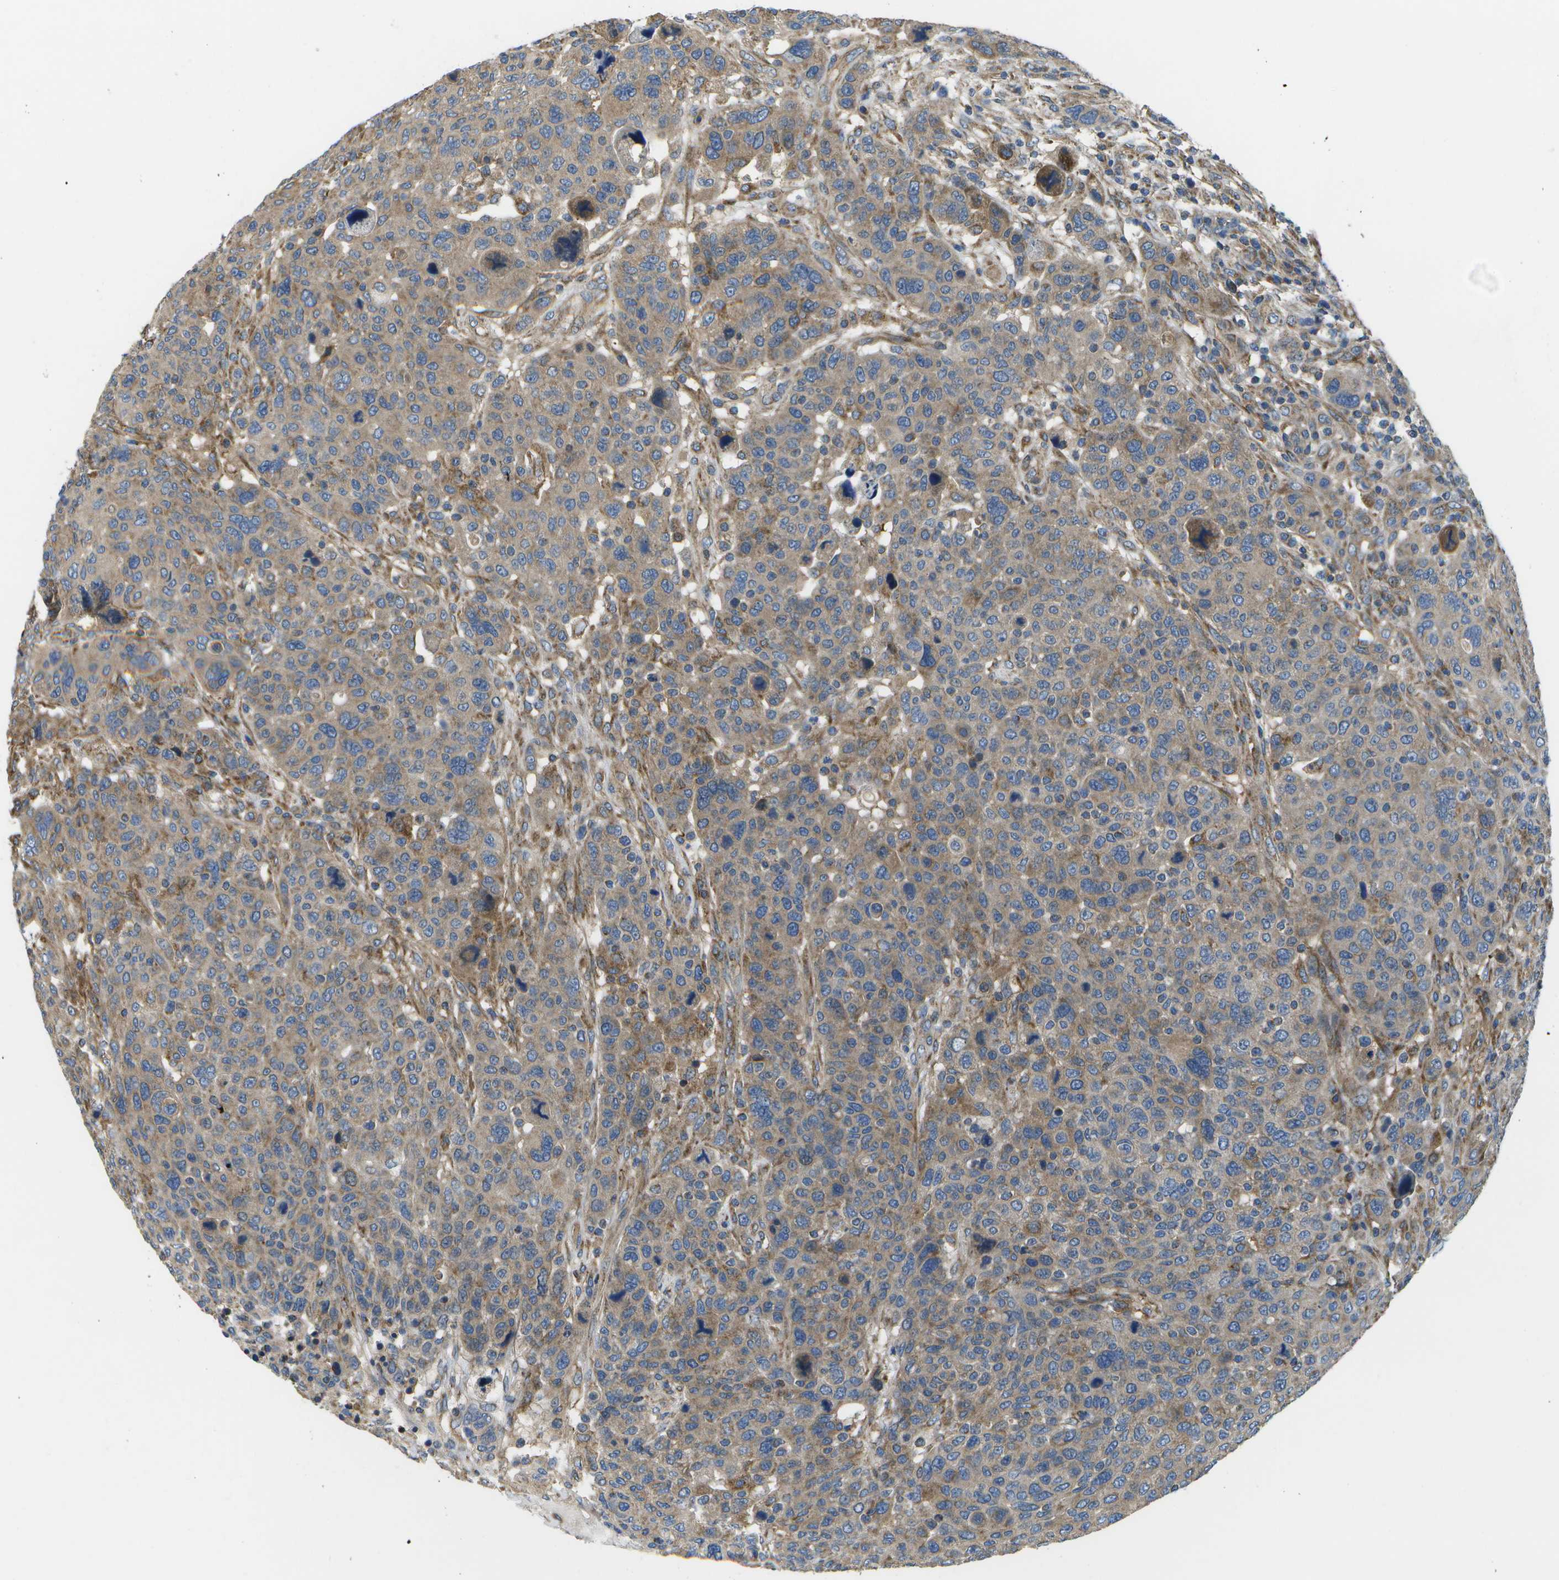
{"staining": {"intensity": "moderate", "quantity": ">75%", "location": "cytoplasmic/membranous"}, "tissue": "breast cancer", "cell_type": "Tumor cells", "image_type": "cancer", "snomed": [{"axis": "morphology", "description": "Duct carcinoma"}, {"axis": "topography", "description": "Breast"}], "caption": "Tumor cells demonstrate moderate cytoplasmic/membranous expression in about >75% of cells in breast cancer (infiltrating ductal carcinoma). The staining was performed using DAB (3,3'-diaminobenzidine), with brown indicating positive protein expression. Nuclei are stained blue with hematoxylin.", "gene": "MVK", "patient": {"sex": "female", "age": 50}}